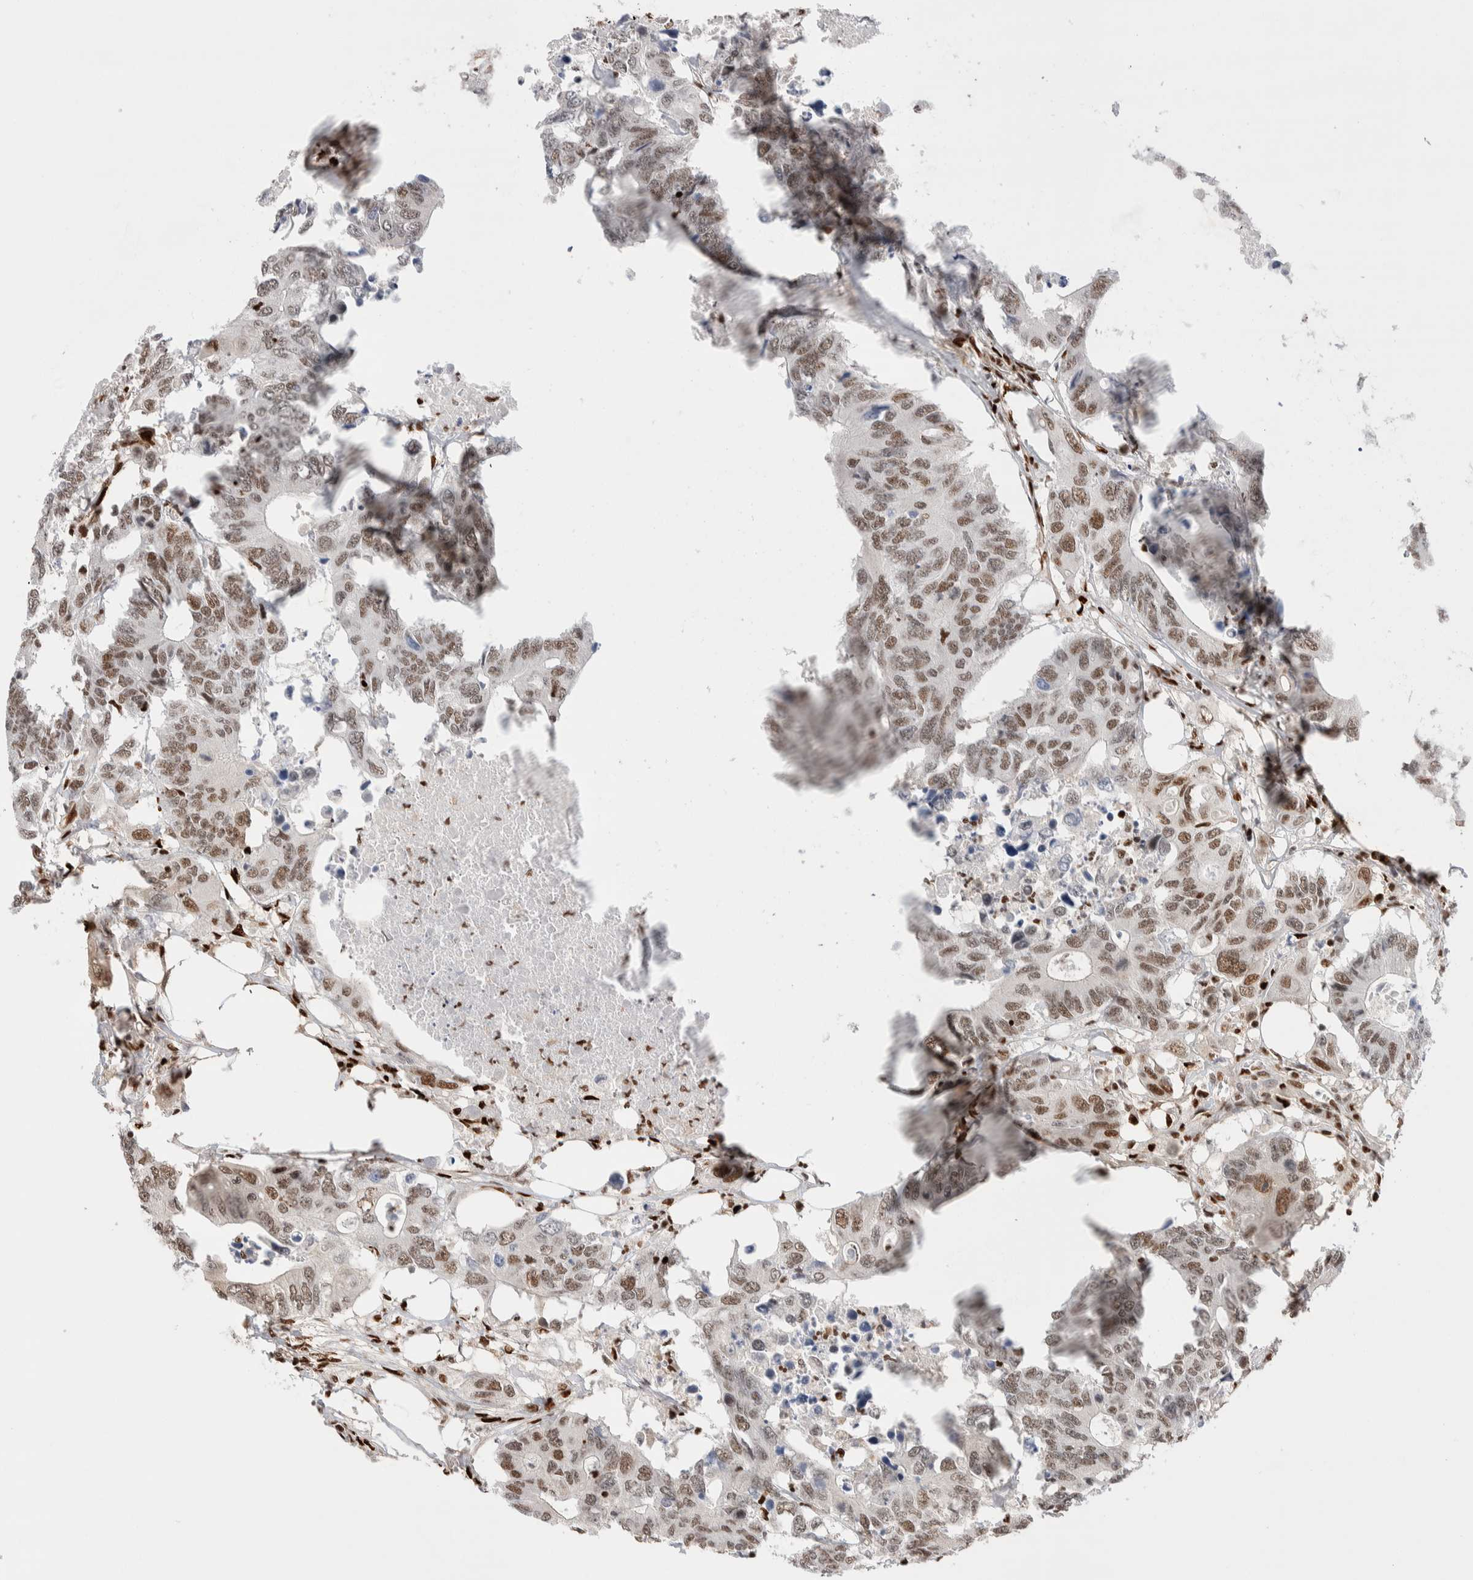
{"staining": {"intensity": "moderate", "quantity": ">75%", "location": "nuclear"}, "tissue": "colorectal cancer", "cell_type": "Tumor cells", "image_type": "cancer", "snomed": [{"axis": "morphology", "description": "Adenocarcinoma, NOS"}, {"axis": "topography", "description": "Colon"}], "caption": "Immunohistochemistry (DAB) staining of human colorectal adenocarcinoma exhibits moderate nuclear protein staining in approximately >75% of tumor cells.", "gene": "RNASEK-C17orf49", "patient": {"sex": "male", "age": 71}}